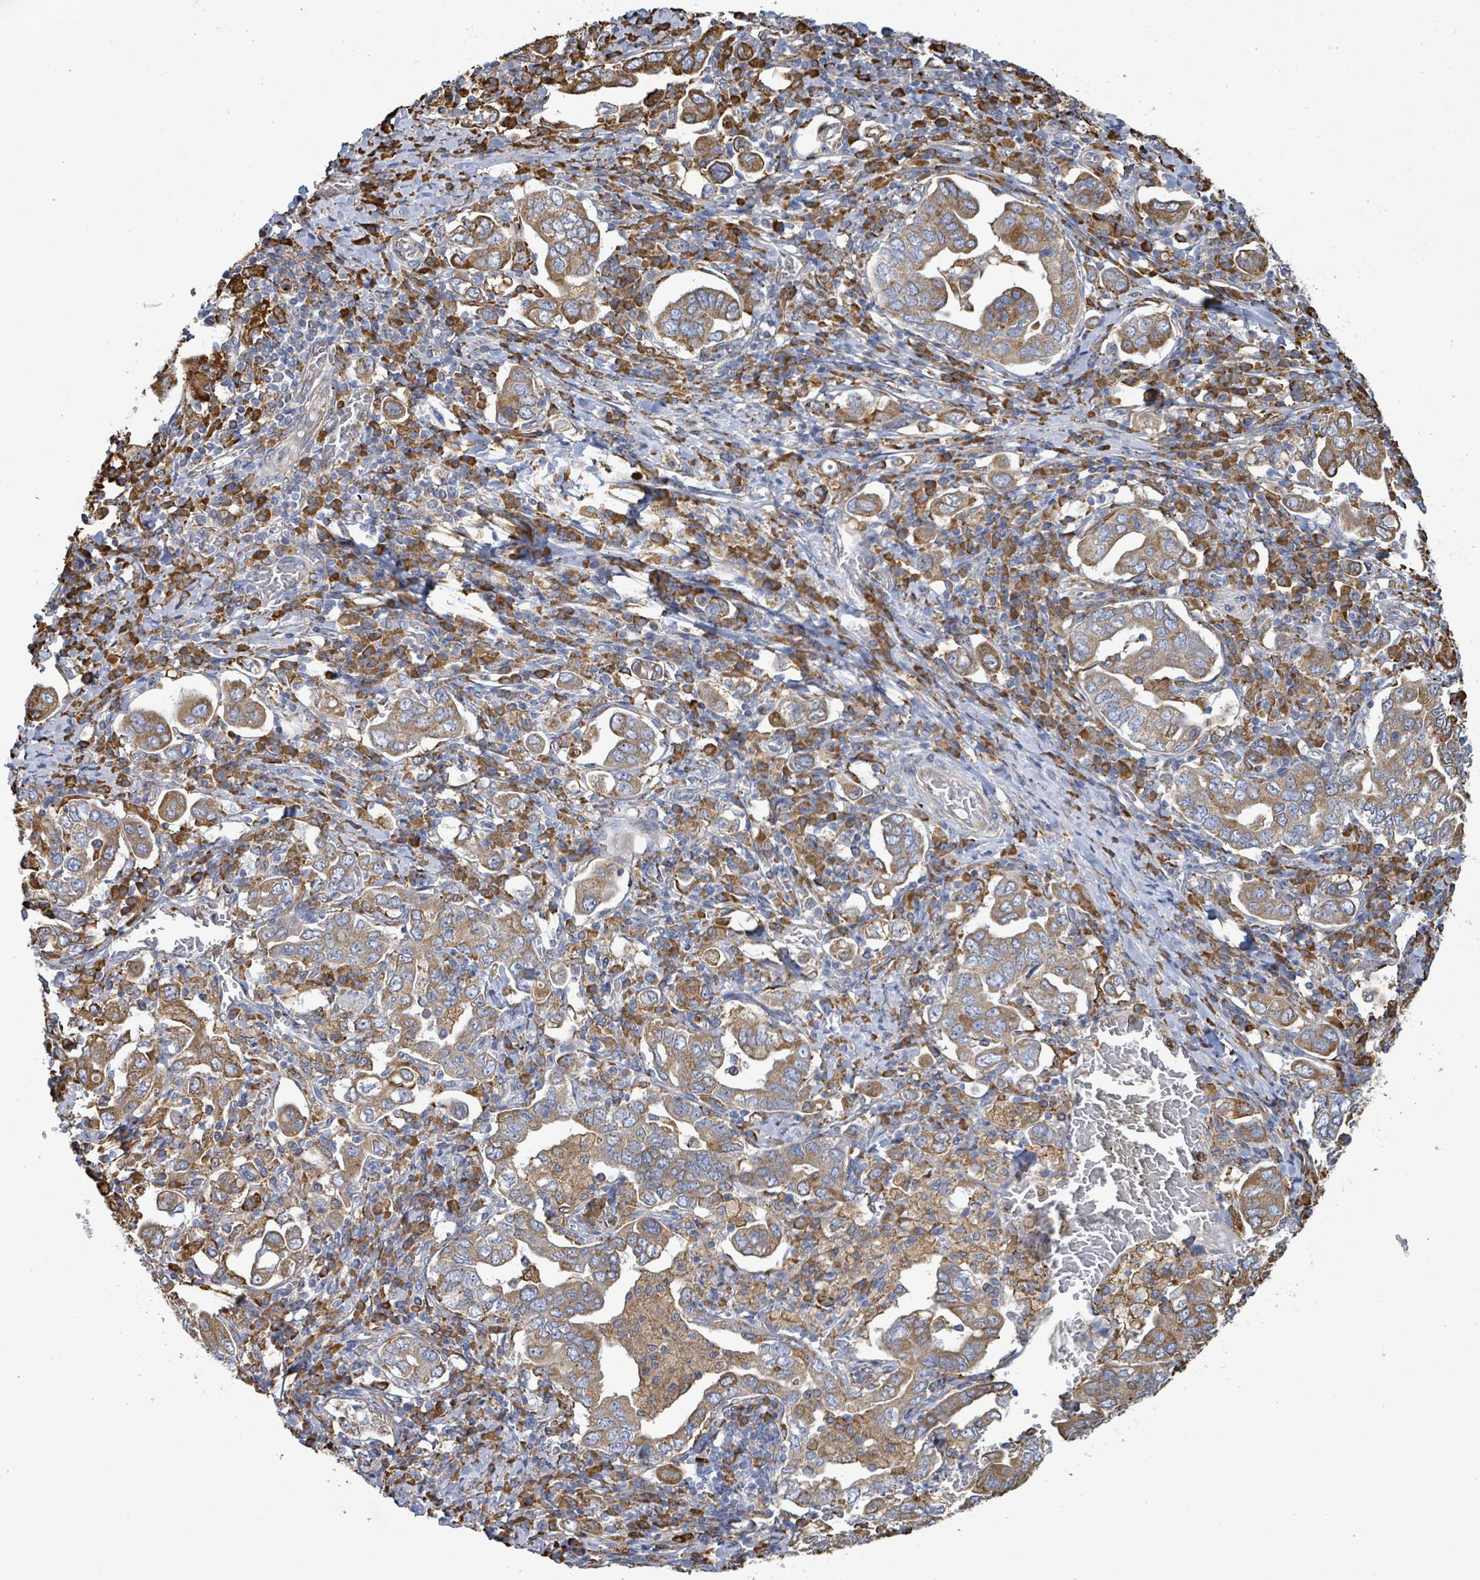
{"staining": {"intensity": "moderate", "quantity": ">75%", "location": "cytoplasmic/membranous"}, "tissue": "stomach cancer", "cell_type": "Tumor cells", "image_type": "cancer", "snomed": [{"axis": "morphology", "description": "Adenocarcinoma, NOS"}, {"axis": "topography", "description": "Stomach, upper"}, {"axis": "topography", "description": "Stomach"}], "caption": "The photomicrograph reveals immunohistochemical staining of stomach cancer. There is moderate cytoplasmic/membranous staining is appreciated in approximately >75% of tumor cells.", "gene": "RFPL4A", "patient": {"sex": "male", "age": 62}}